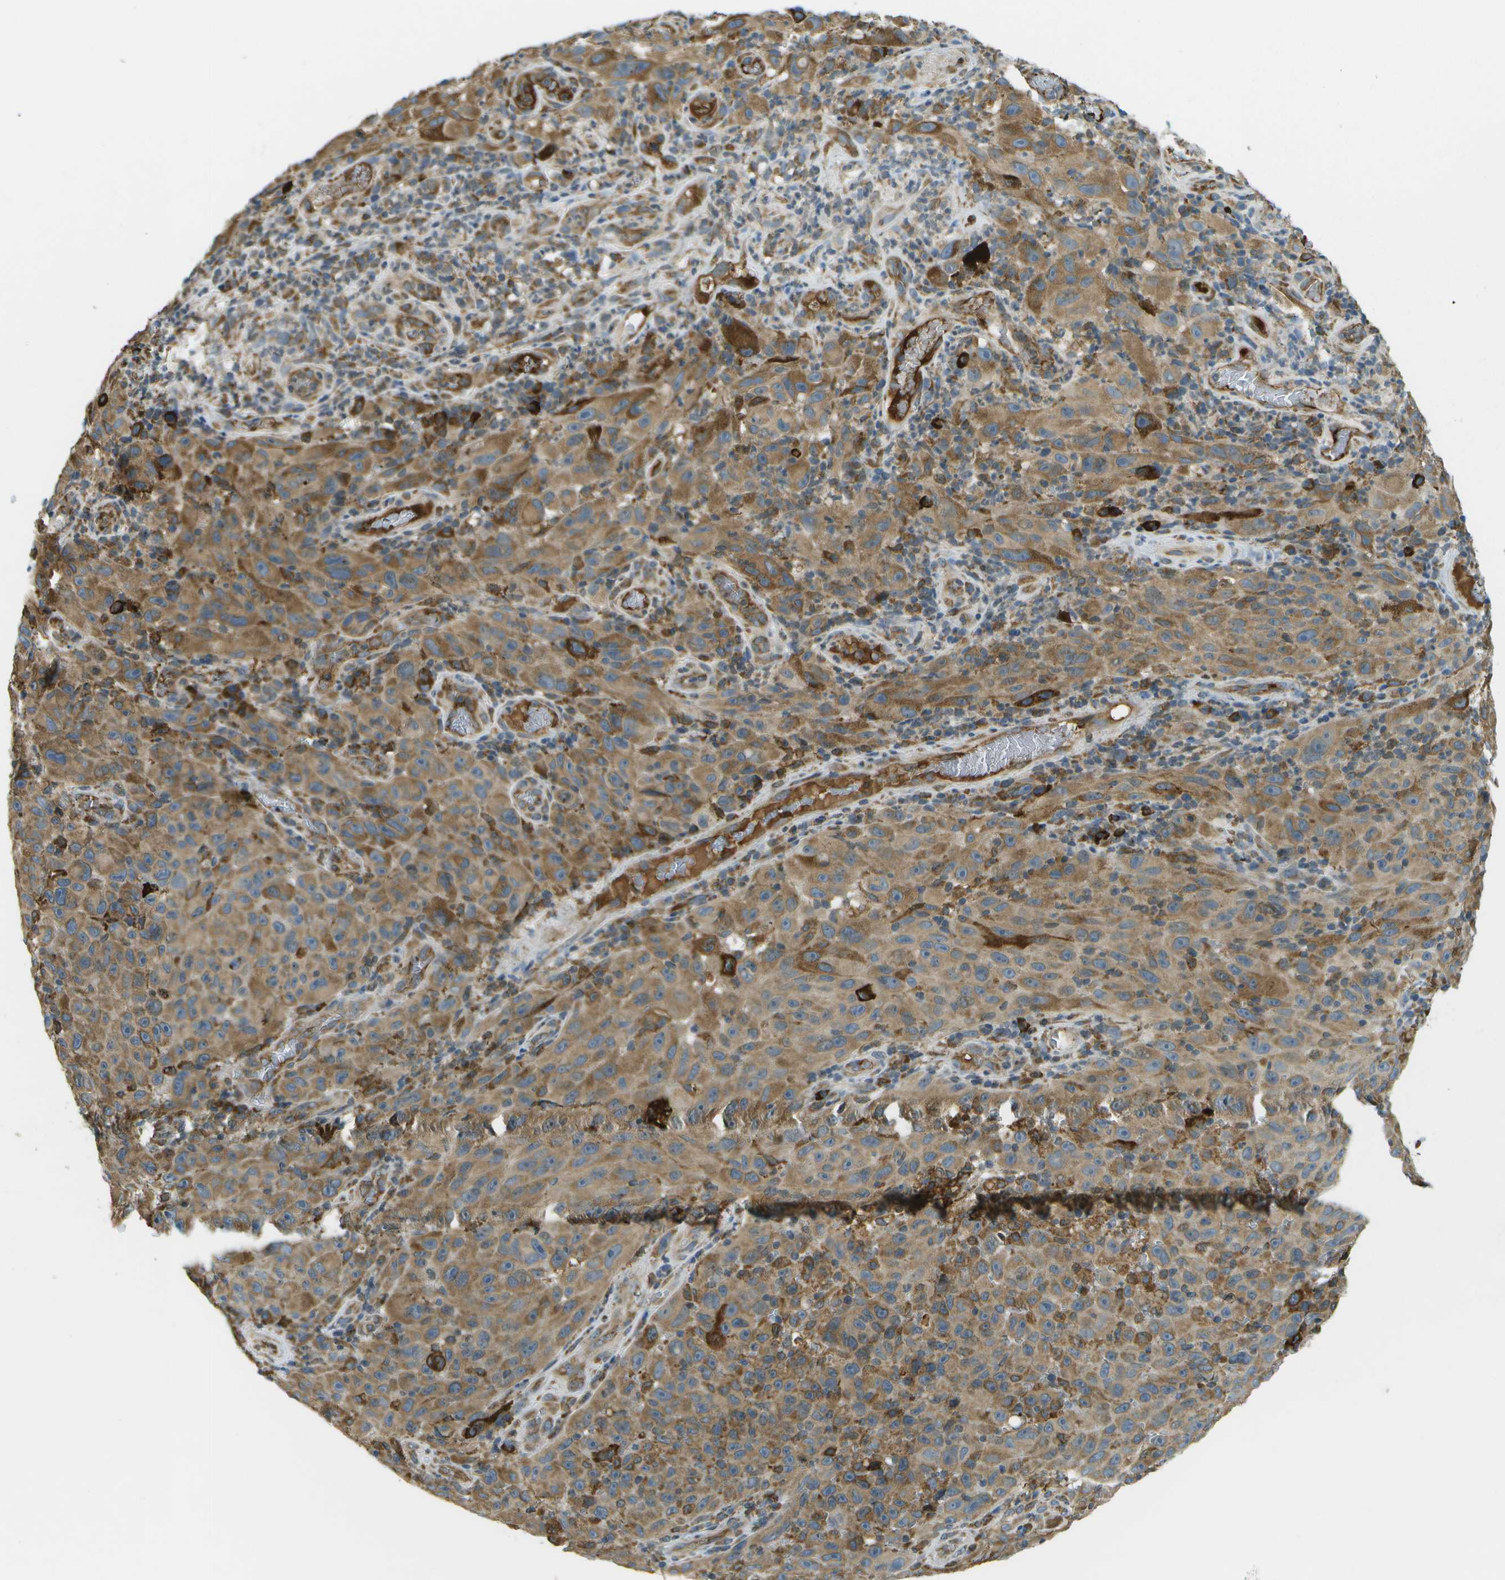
{"staining": {"intensity": "moderate", "quantity": ">75%", "location": "cytoplasmic/membranous"}, "tissue": "melanoma", "cell_type": "Tumor cells", "image_type": "cancer", "snomed": [{"axis": "morphology", "description": "Malignant melanoma, NOS"}, {"axis": "topography", "description": "Skin"}], "caption": "Moderate cytoplasmic/membranous positivity for a protein is present in approximately >75% of tumor cells of melanoma using IHC.", "gene": "USP30", "patient": {"sex": "female", "age": 82}}